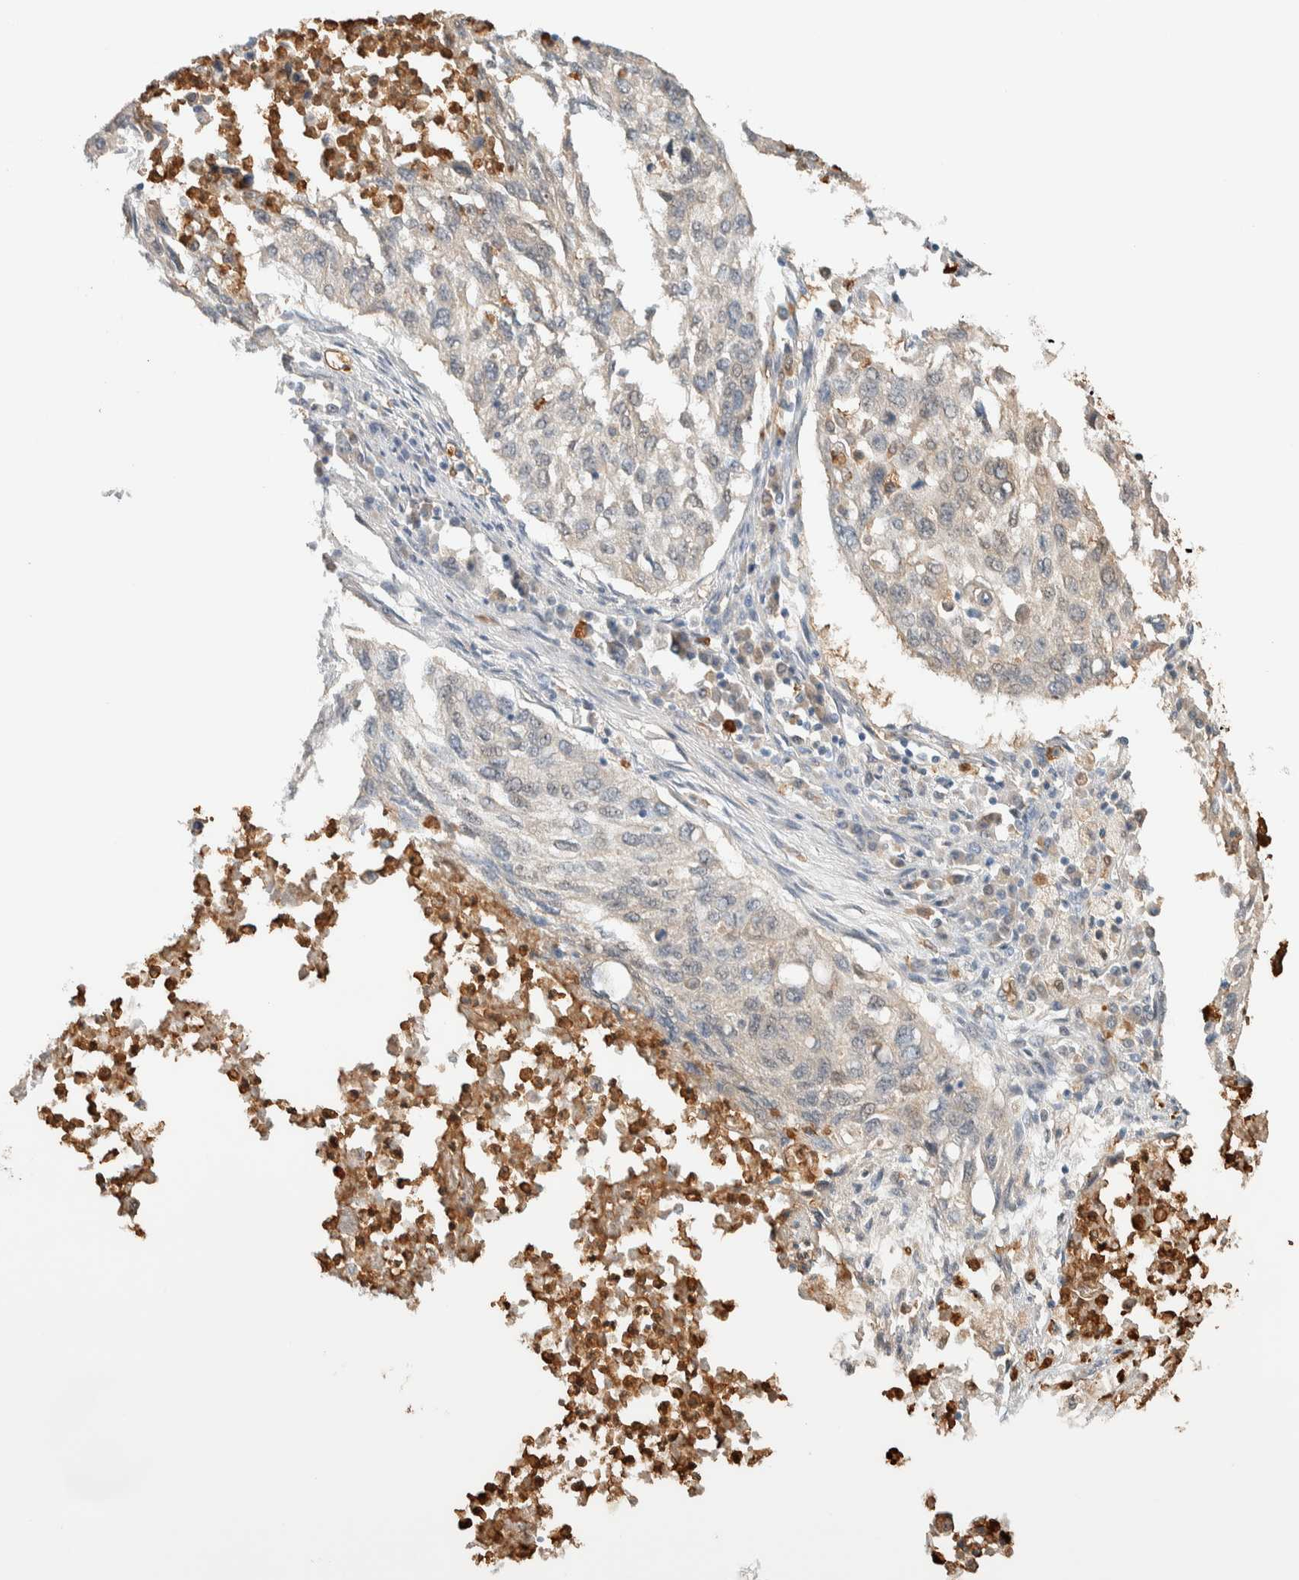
{"staining": {"intensity": "negative", "quantity": "none", "location": "none"}, "tissue": "lung cancer", "cell_type": "Tumor cells", "image_type": "cancer", "snomed": [{"axis": "morphology", "description": "Squamous cell carcinoma, NOS"}, {"axis": "topography", "description": "Lung"}], "caption": "Immunohistochemistry (IHC) image of neoplastic tissue: human squamous cell carcinoma (lung) stained with DAB shows no significant protein expression in tumor cells.", "gene": "SETD4", "patient": {"sex": "female", "age": 63}}